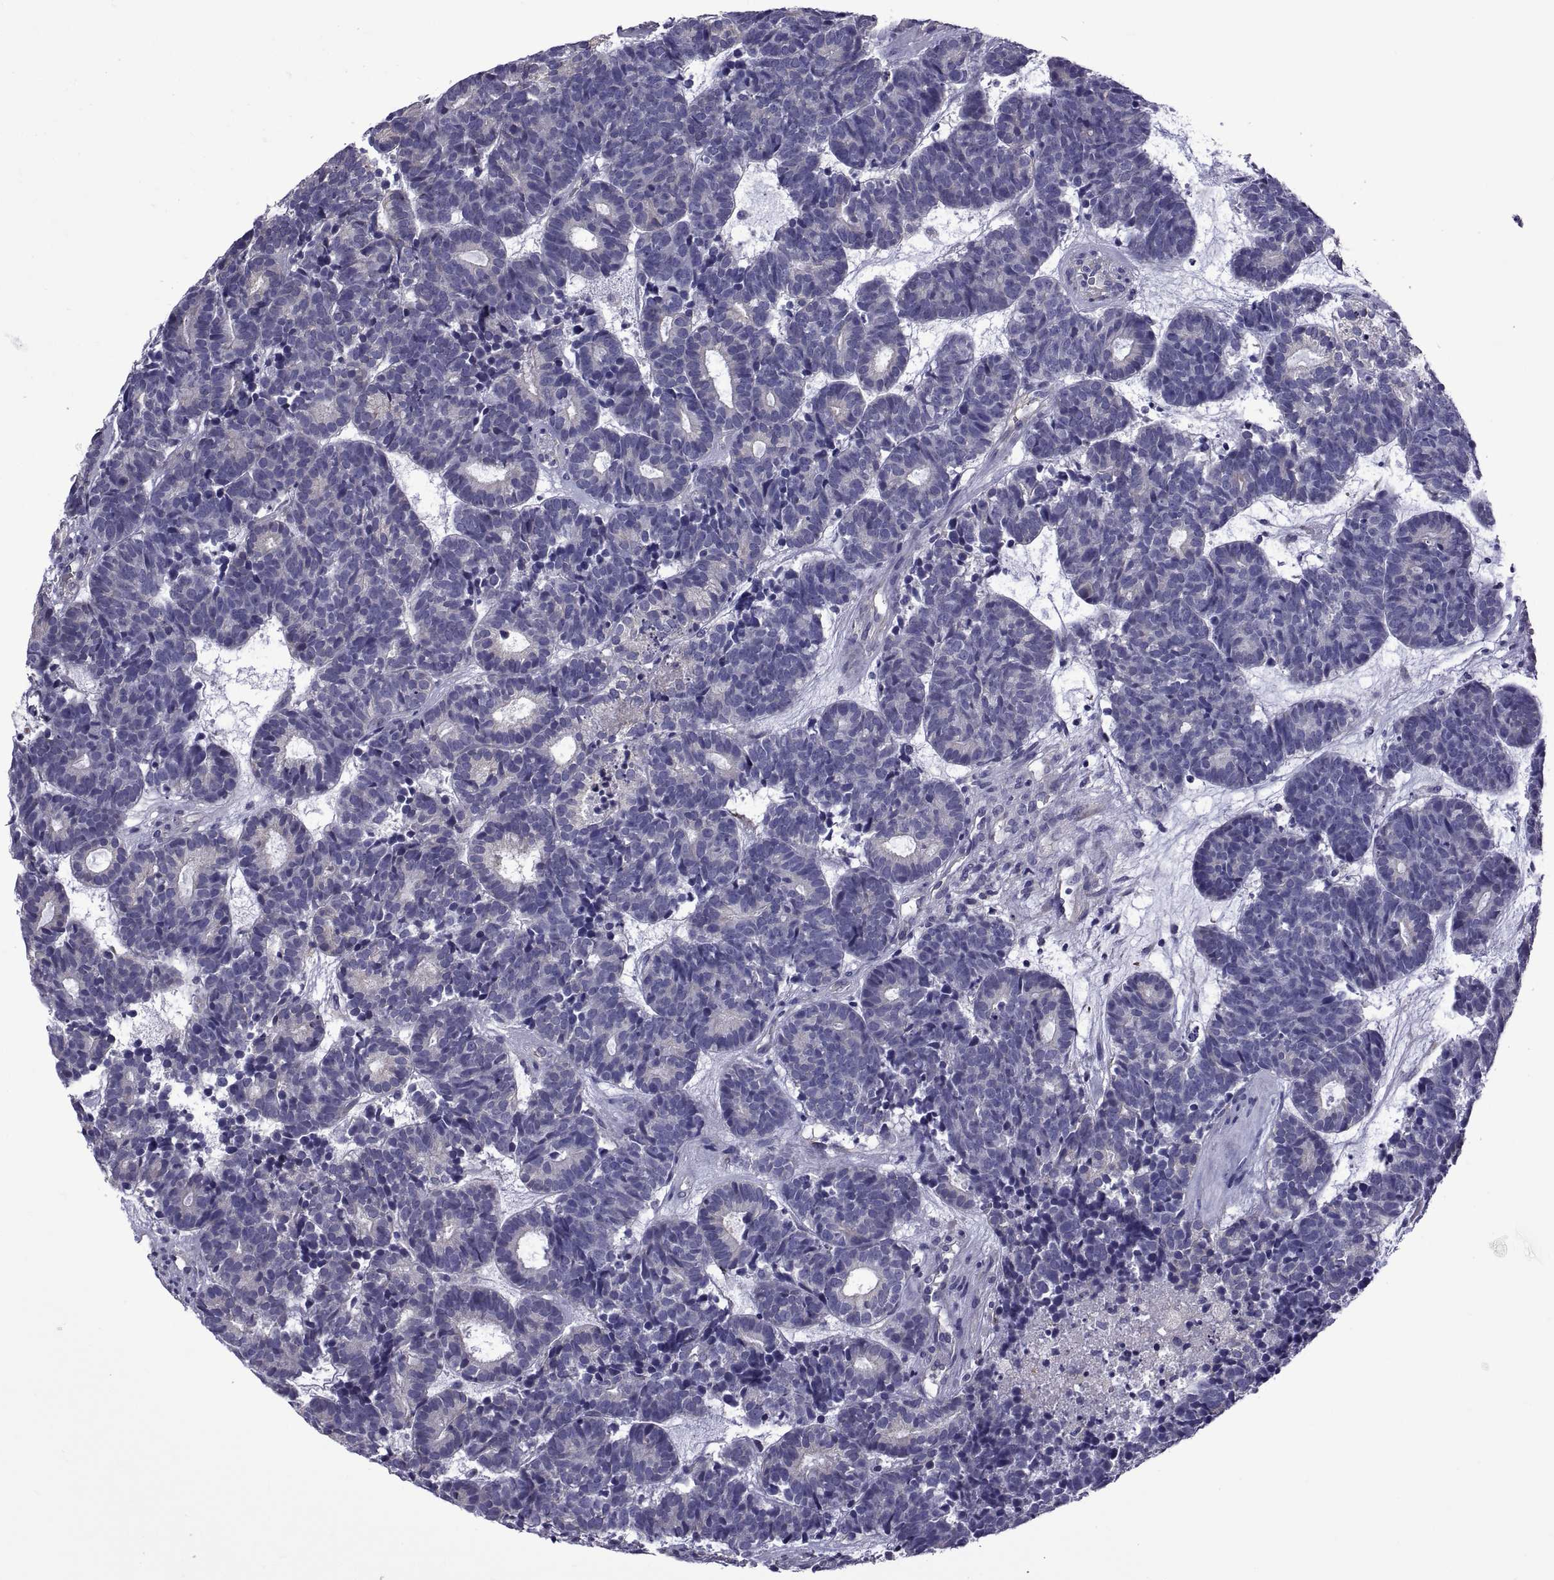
{"staining": {"intensity": "negative", "quantity": "none", "location": "none"}, "tissue": "head and neck cancer", "cell_type": "Tumor cells", "image_type": "cancer", "snomed": [{"axis": "morphology", "description": "Adenocarcinoma, NOS"}, {"axis": "topography", "description": "Head-Neck"}], "caption": "Tumor cells are negative for brown protein staining in head and neck cancer.", "gene": "TMC3", "patient": {"sex": "female", "age": 81}}